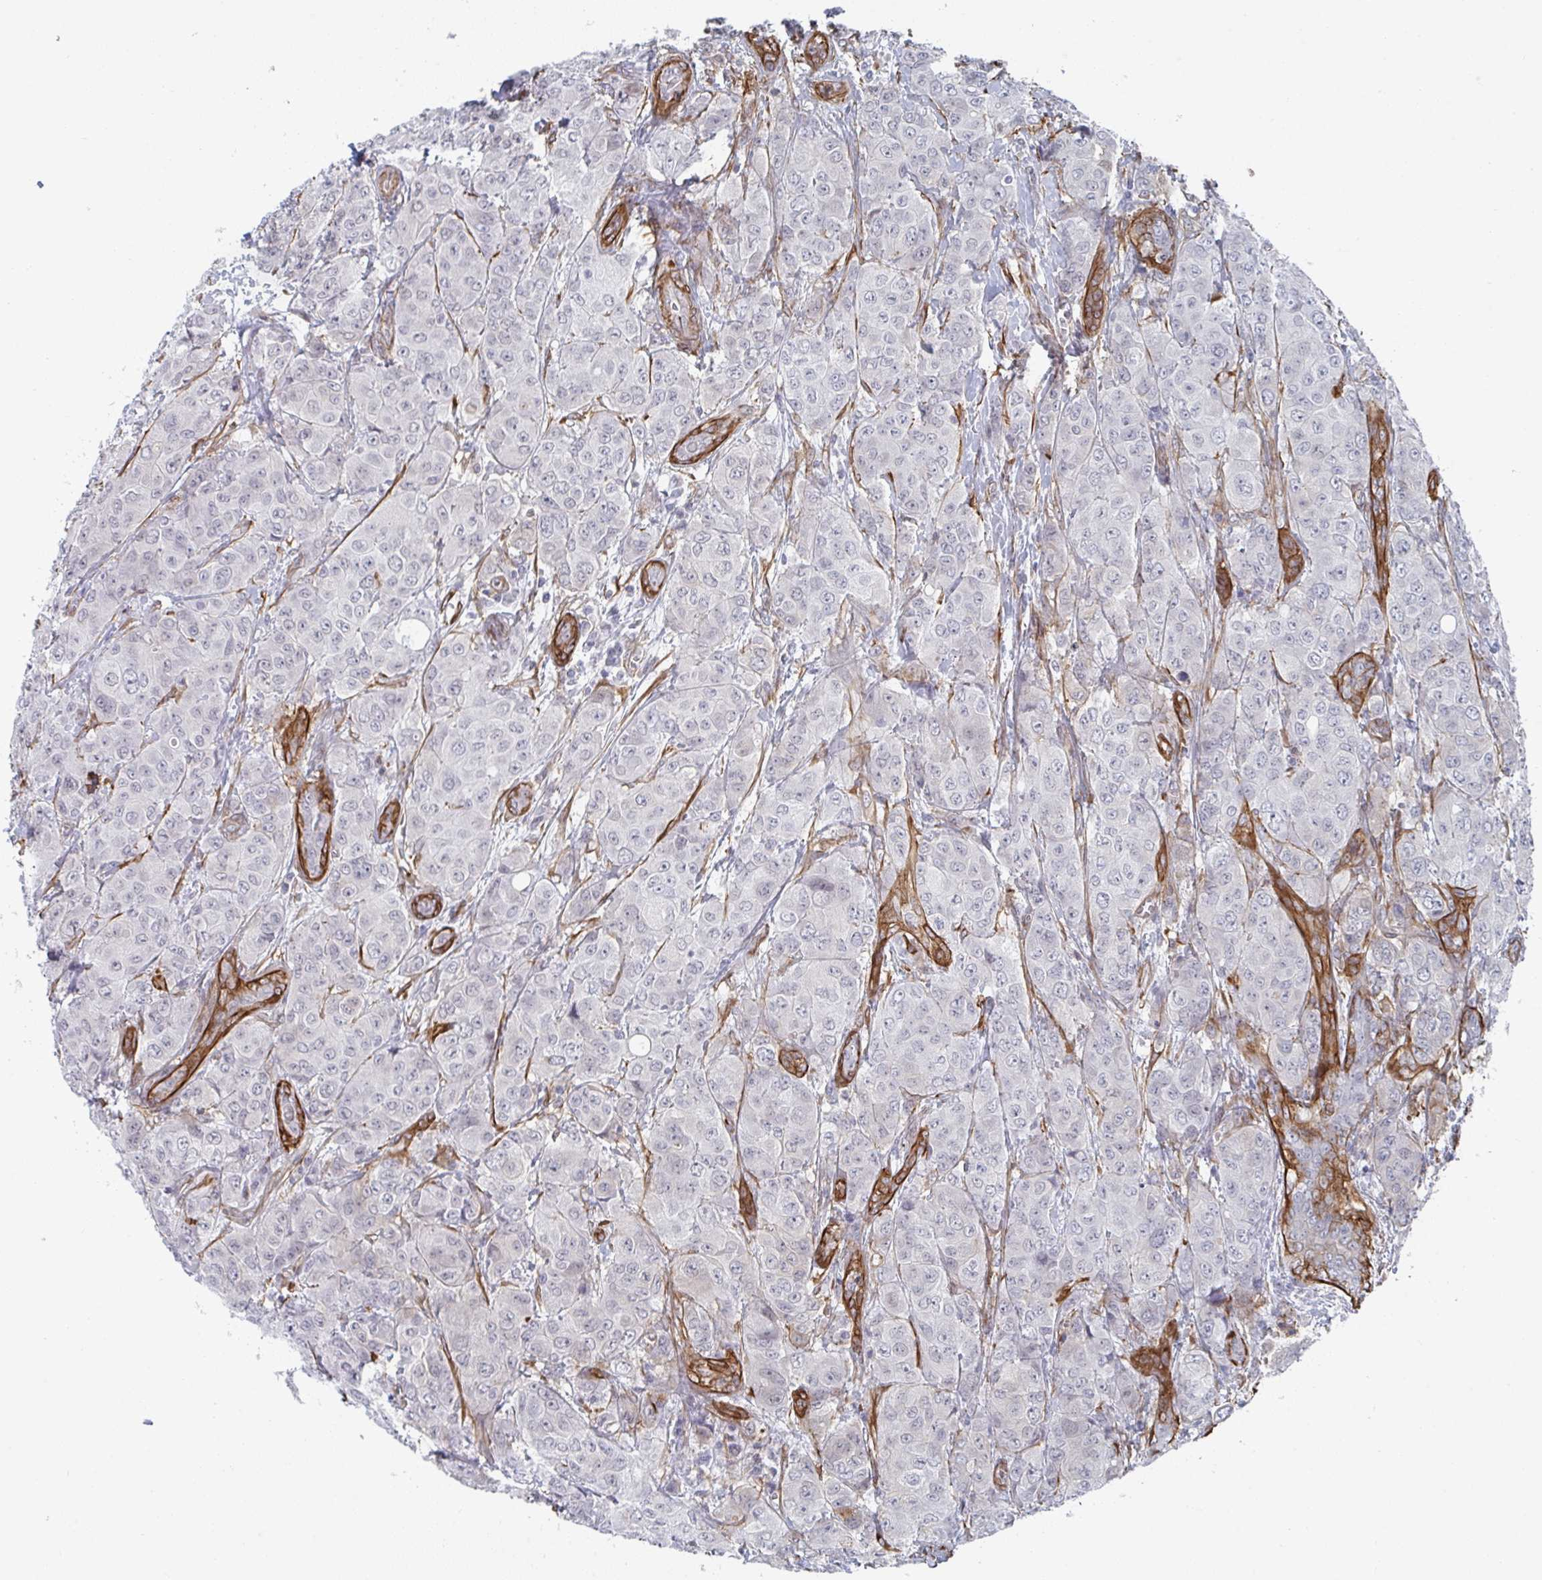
{"staining": {"intensity": "negative", "quantity": "none", "location": "none"}, "tissue": "breast cancer", "cell_type": "Tumor cells", "image_type": "cancer", "snomed": [{"axis": "morphology", "description": "Duct carcinoma"}, {"axis": "topography", "description": "Breast"}], "caption": "Breast cancer was stained to show a protein in brown. There is no significant expression in tumor cells. (Stains: DAB (3,3'-diaminobenzidine) immunohistochemistry with hematoxylin counter stain, Microscopy: brightfield microscopy at high magnification).", "gene": "NEURL4", "patient": {"sex": "female", "age": 43}}